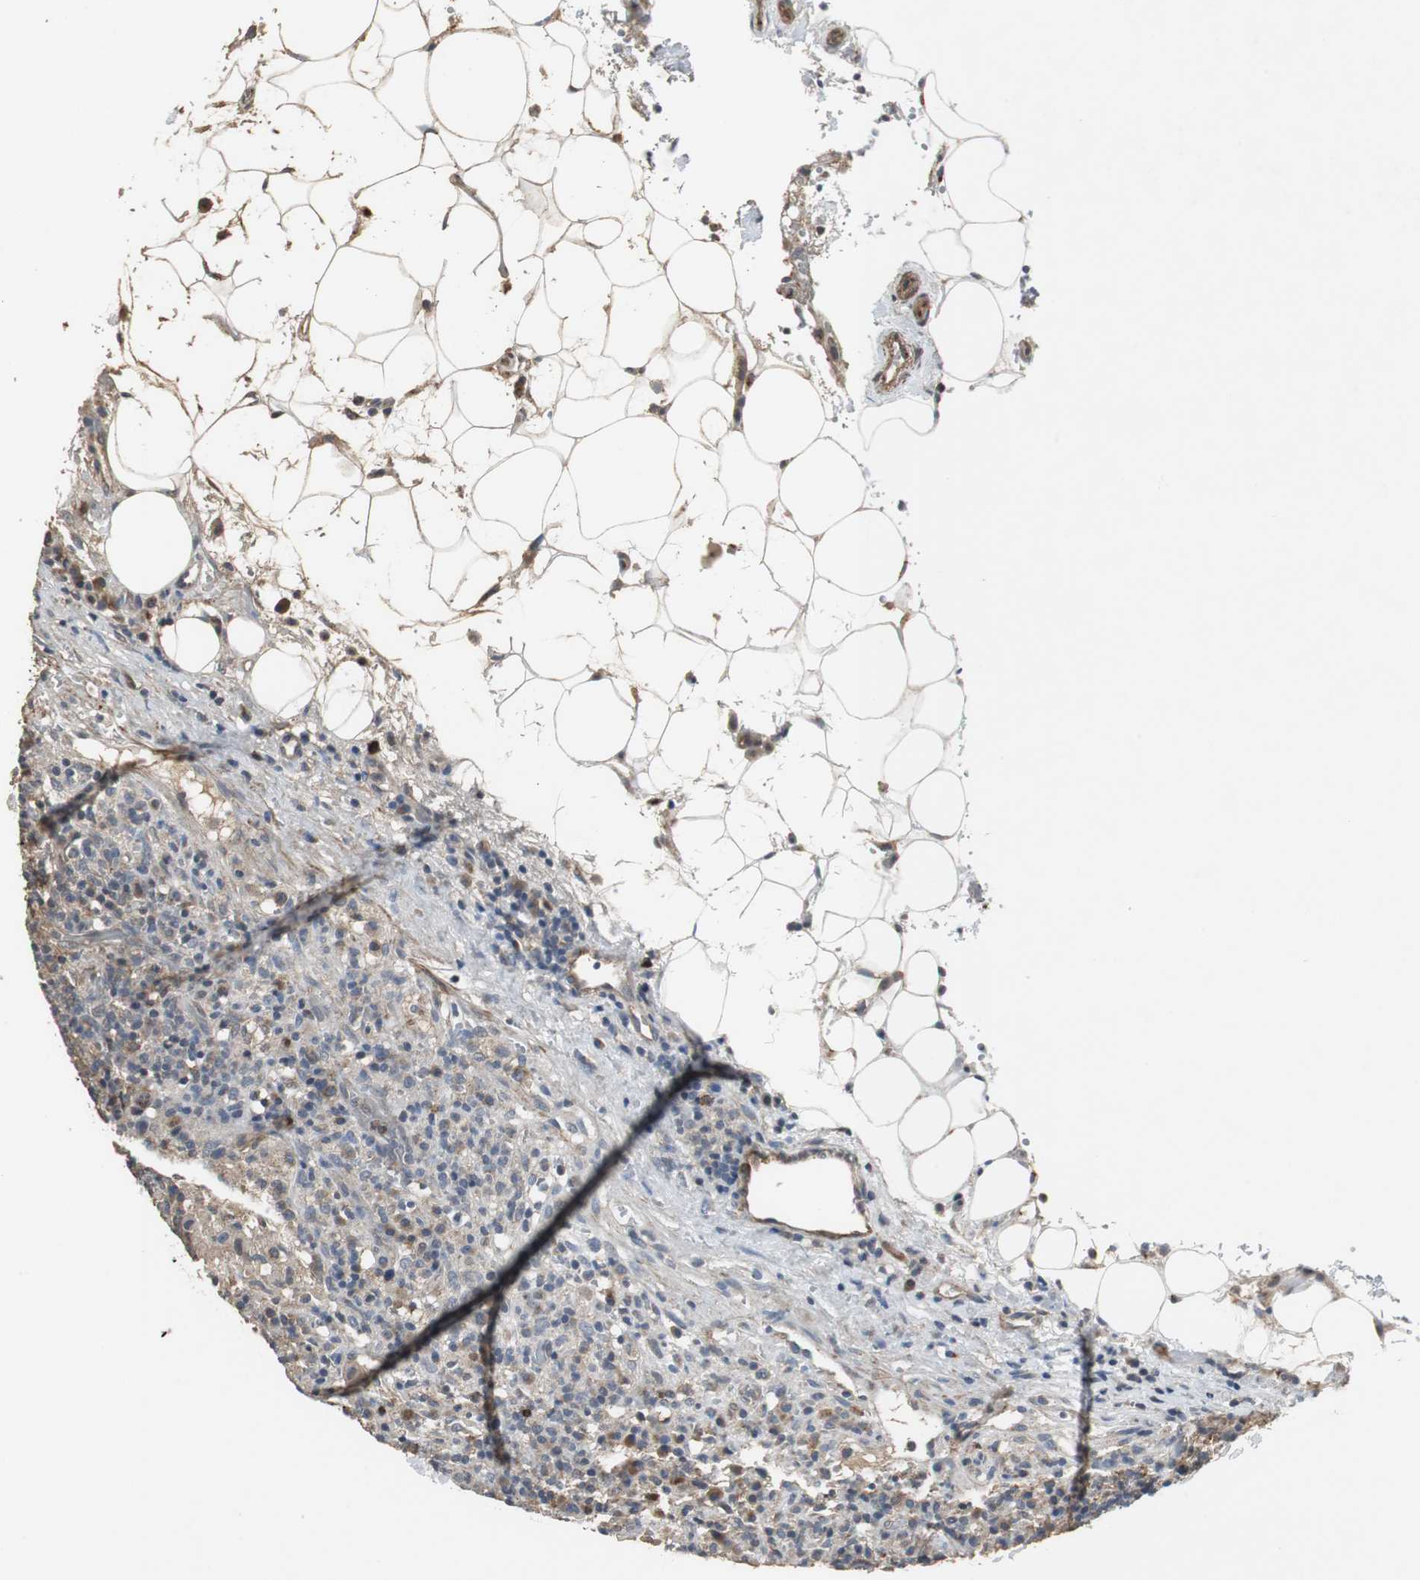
{"staining": {"intensity": "weak", "quantity": "25%-75%", "location": "cytoplasmic/membranous"}, "tissue": "lymphoma", "cell_type": "Tumor cells", "image_type": "cancer", "snomed": [{"axis": "morphology", "description": "Hodgkin's disease, NOS"}, {"axis": "topography", "description": "Lymph node"}], "caption": "Approximately 25%-75% of tumor cells in human lymphoma exhibit weak cytoplasmic/membranous protein staining as visualized by brown immunohistochemical staining.", "gene": "JTB", "patient": {"sex": "male", "age": 65}}